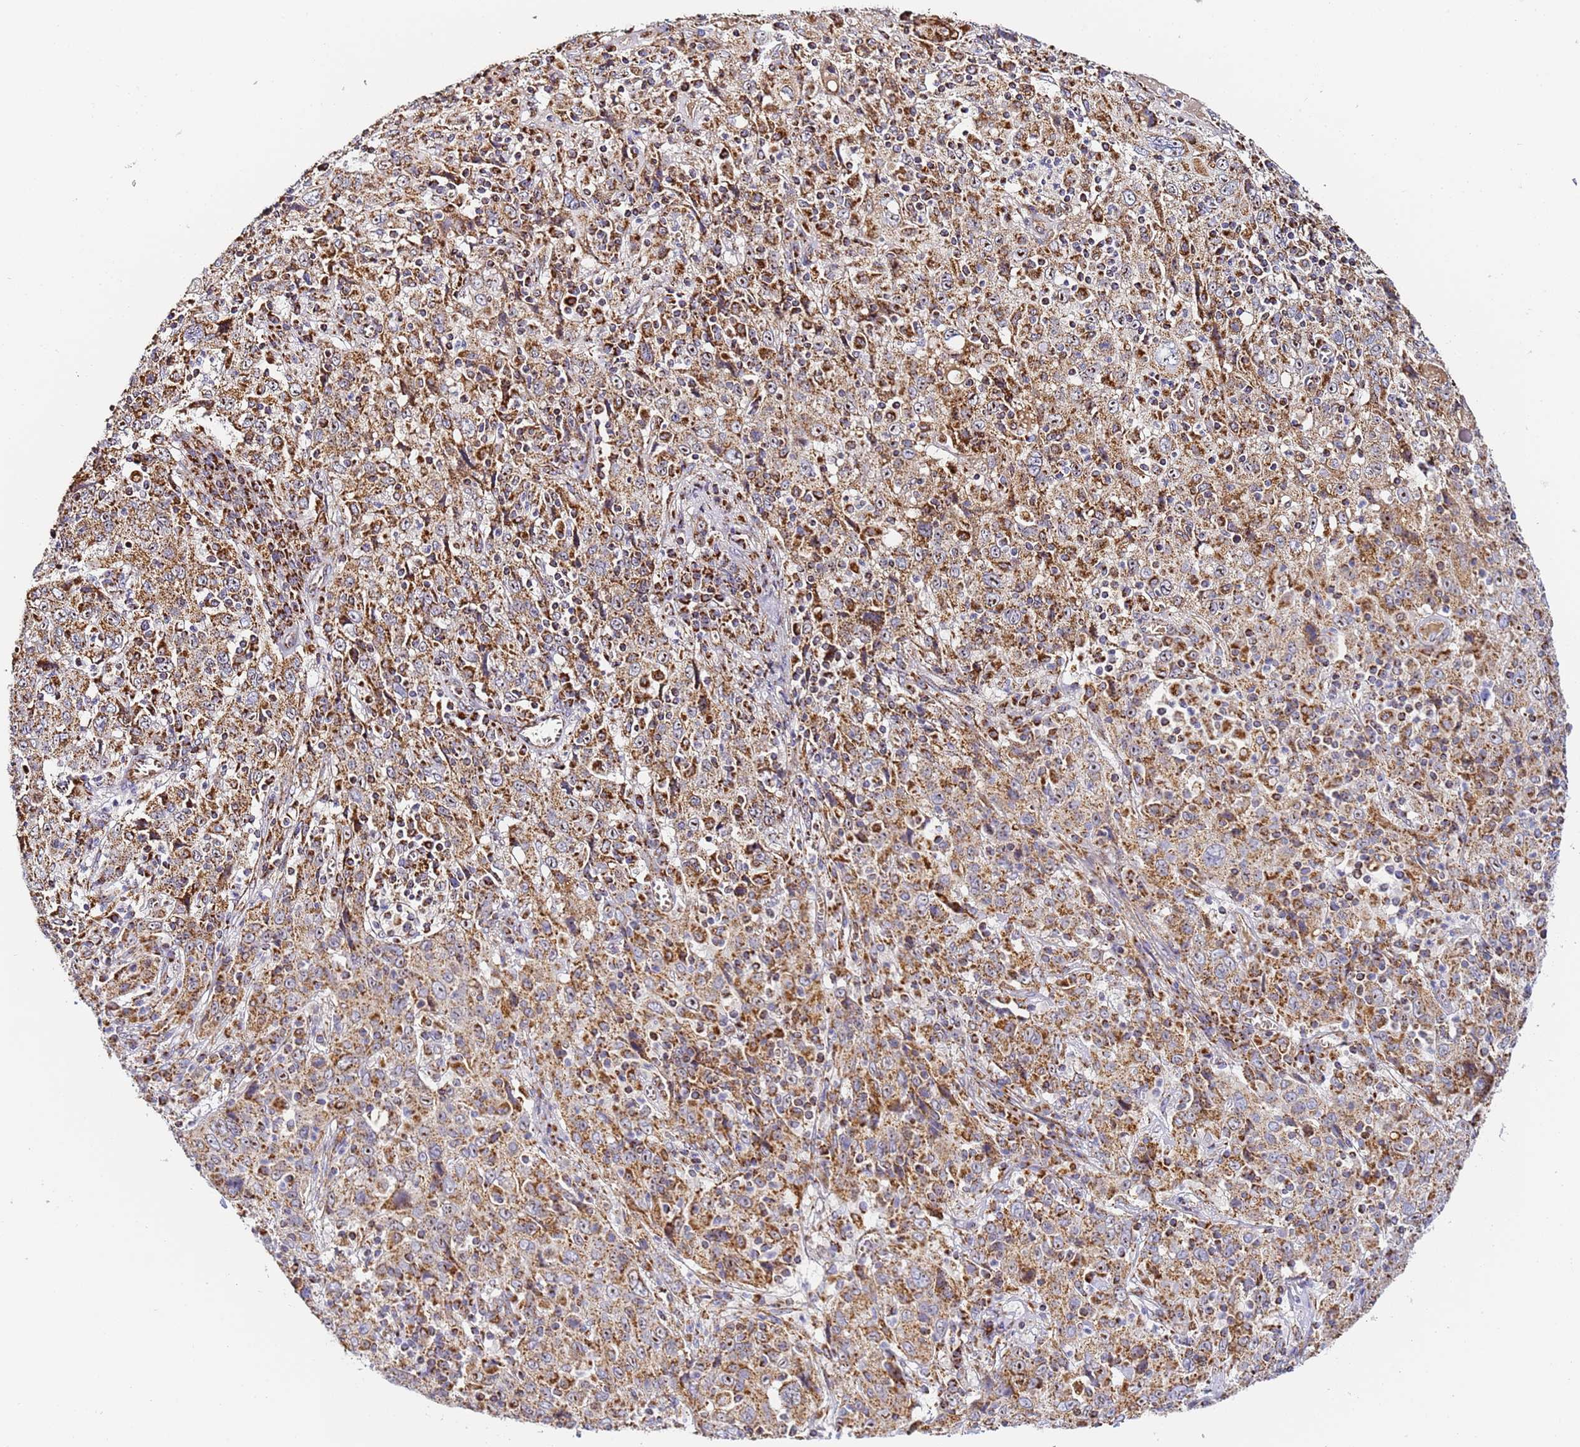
{"staining": {"intensity": "moderate", "quantity": ">75%", "location": "cytoplasmic/membranous"}, "tissue": "cervical cancer", "cell_type": "Tumor cells", "image_type": "cancer", "snomed": [{"axis": "morphology", "description": "Squamous cell carcinoma, NOS"}, {"axis": "topography", "description": "Cervix"}], "caption": "Protein expression analysis of human cervical cancer reveals moderate cytoplasmic/membranous staining in about >75% of tumor cells. Ihc stains the protein of interest in brown and the nuclei are stained blue.", "gene": "FRG2C", "patient": {"sex": "female", "age": 46}}